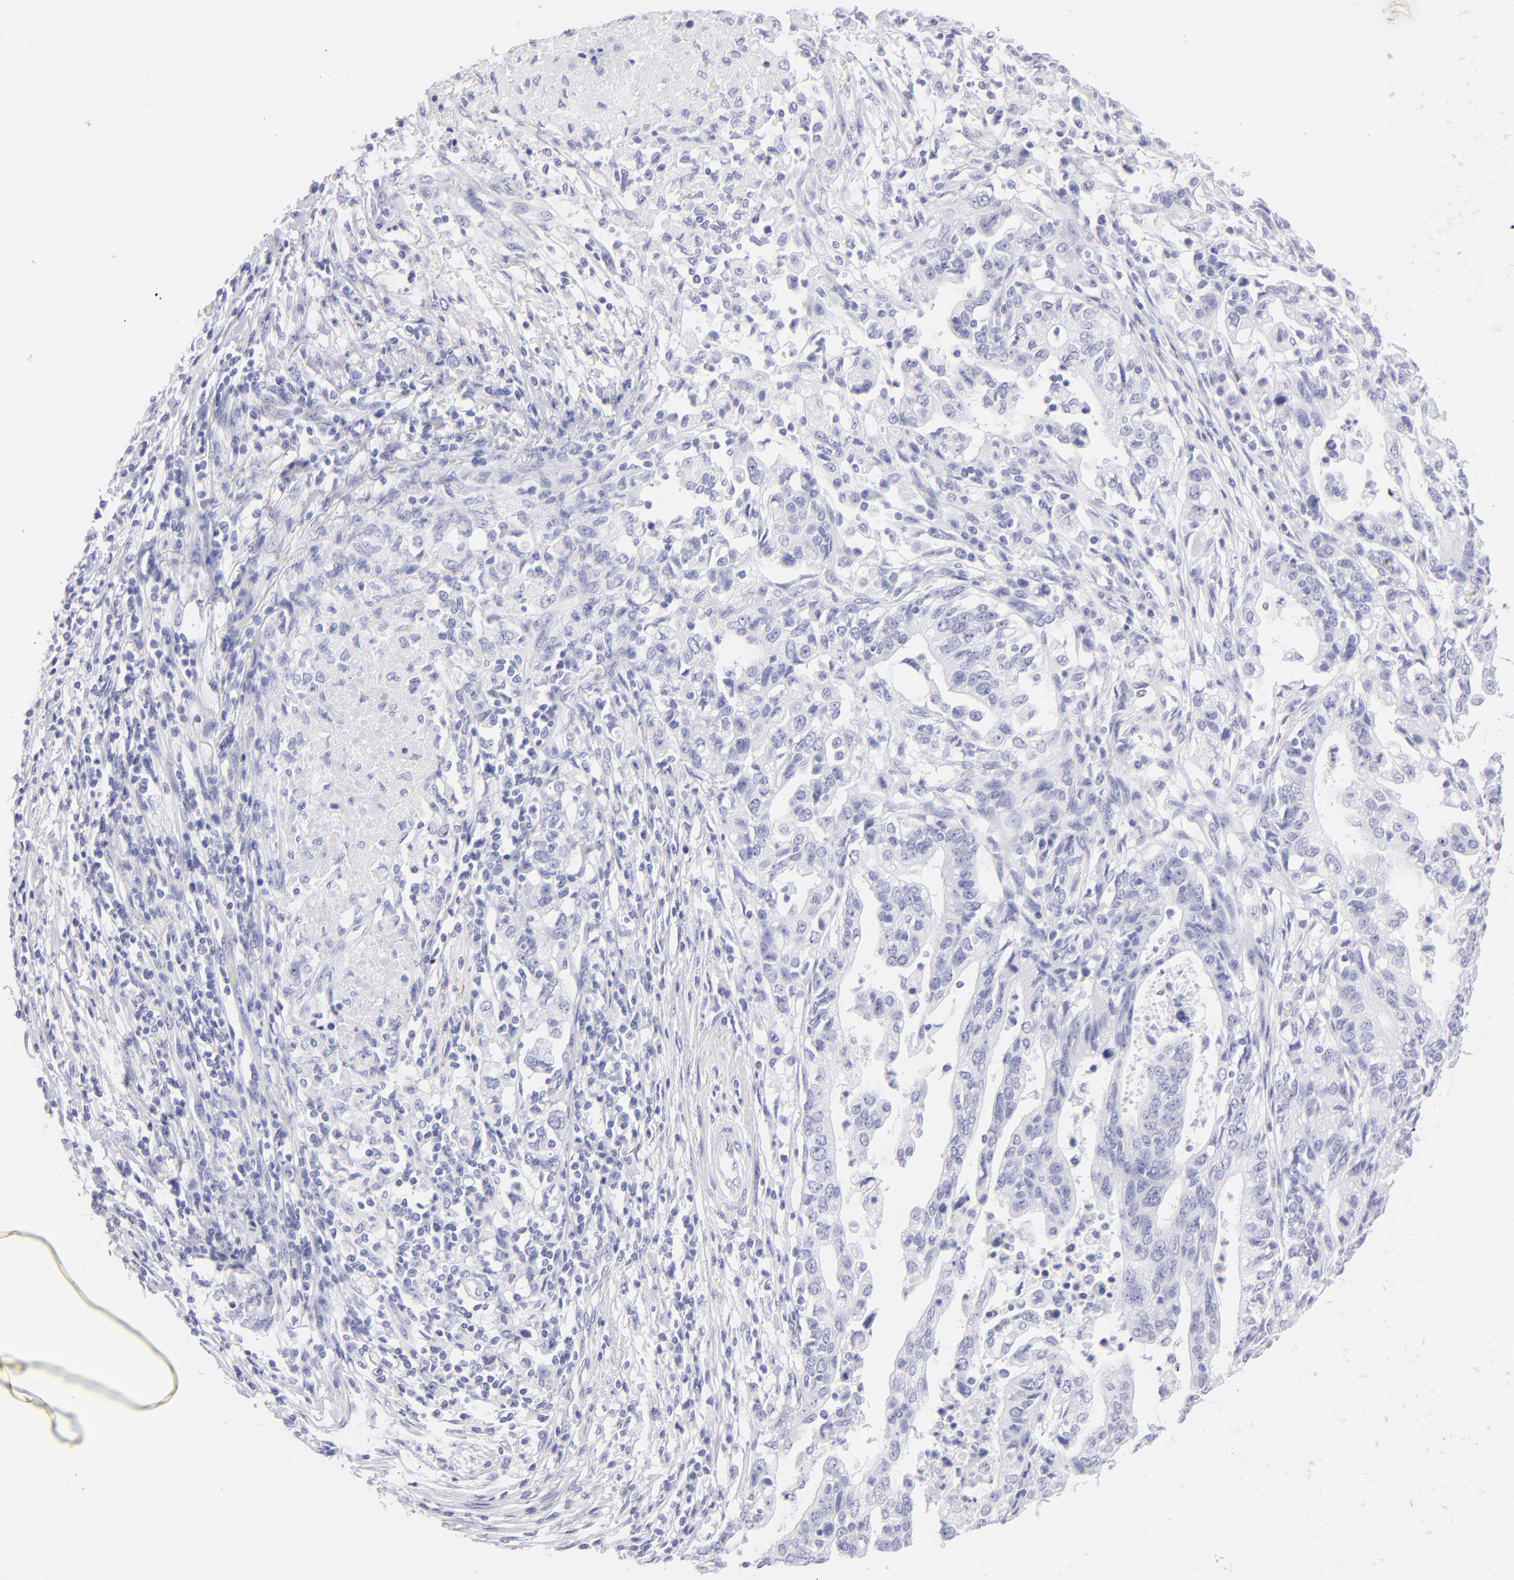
{"staining": {"intensity": "negative", "quantity": "none", "location": "none"}, "tissue": "stomach cancer", "cell_type": "Tumor cells", "image_type": "cancer", "snomed": [{"axis": "morphology", "description": "Adenocarcinoma, NOS"}, {"axis": "topography", "description": "Stomach, upper"}], "caption": "Tumor cells are negative for protein expression in human stomach cancer.", "gene": "PRPH", "patient": {"sex": "female", "age": 50}}